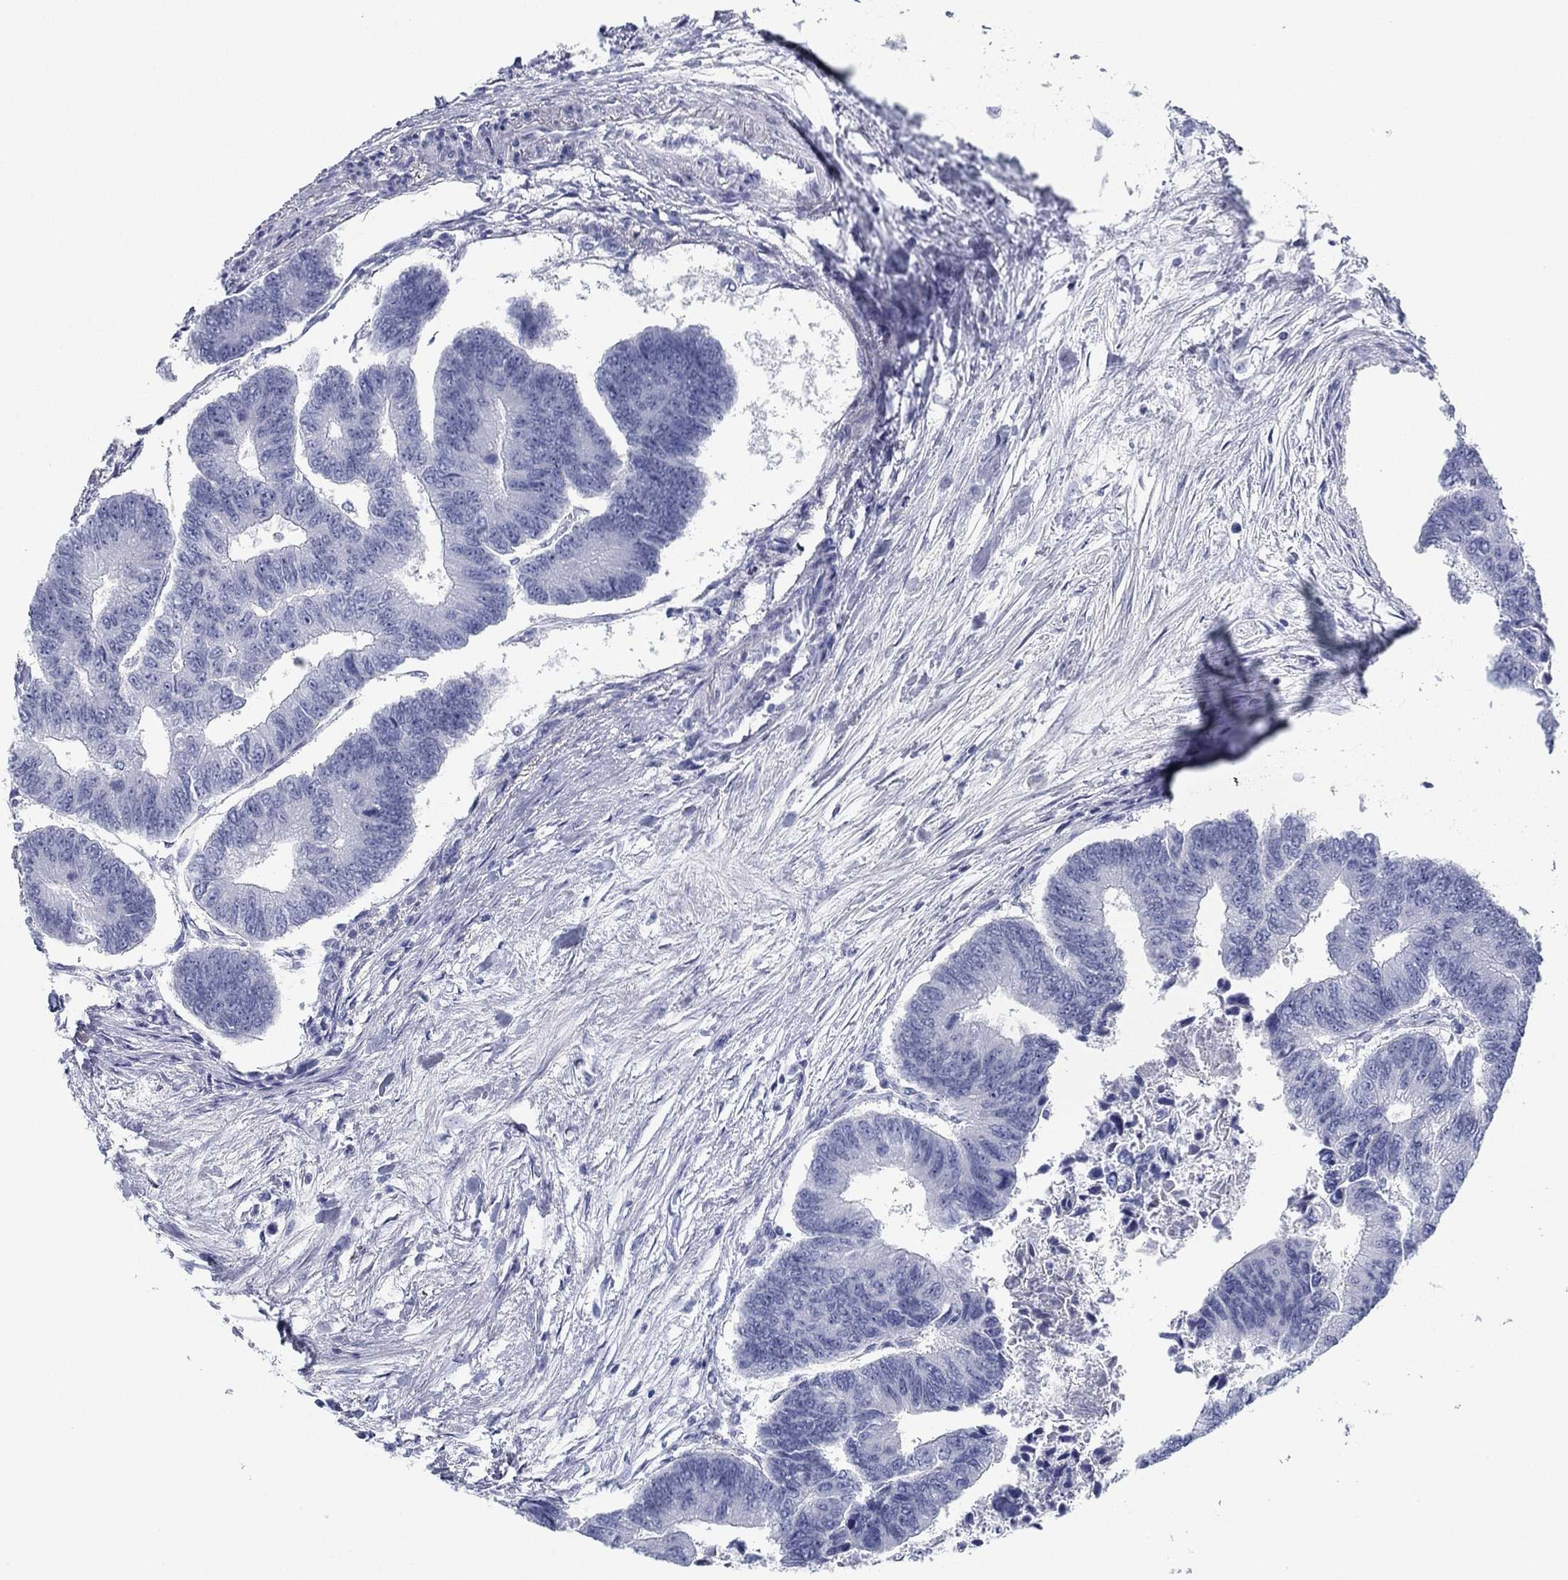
{"staining": {"intensity": "negative", "quantity": "none", "location": "none"}, "tissue": "colorectal cancer", "cell_type": "Tumor cells", "image_type": "cancer", "snomed": [{"axis": "morphology", "description": "Adenocarcinoma, NOS"}, {"axis": "topography", "description": "Colon"}], "caption": "DAB (3,3'-diaminobenzidine) immunohistochemical staining of human adenocarcinoma (colorectal) reveals no significant staining in tumor cells.", "gene": "DNAL1", "patient": {"sex": "female", "age": 65}}